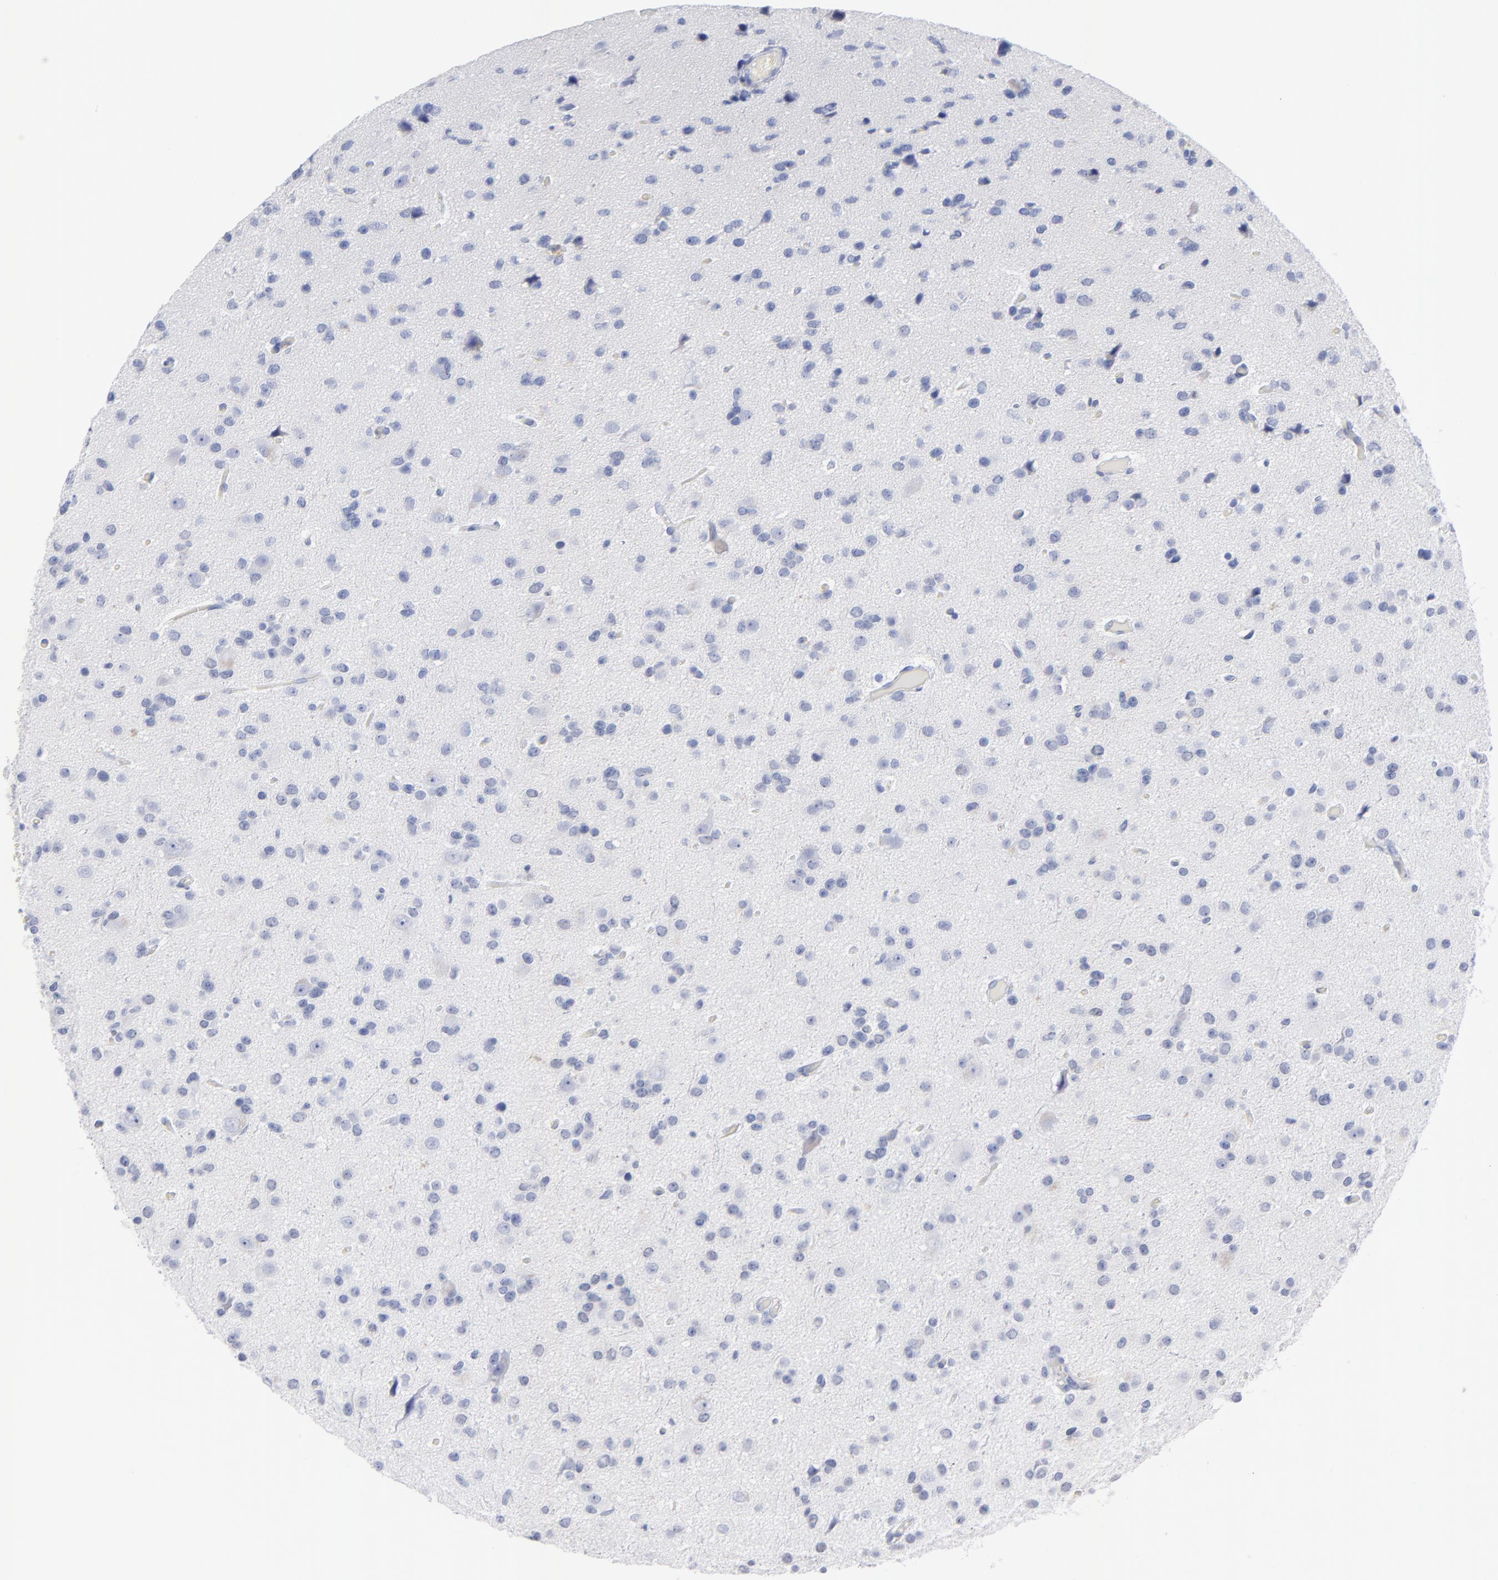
{"staining": {"intensity": "negative", "quantity": "none", "location": "none"}, "tissue": "glioma", "cell_type": "Tumor cells", "image_type": "cancer", "snomed": [{"axis": "morphology", "description": "Glioma, malignant, Low grade"}, {"axis": "topography", "description": "Brain"}], "caption": "Tumor cells are negative for protein expression in human malignant glioma (low-grade). (DAB immunohistochemistry, high magnification).", "gene": "ACY1", "patient": {"sex": "male", "age": 42}}